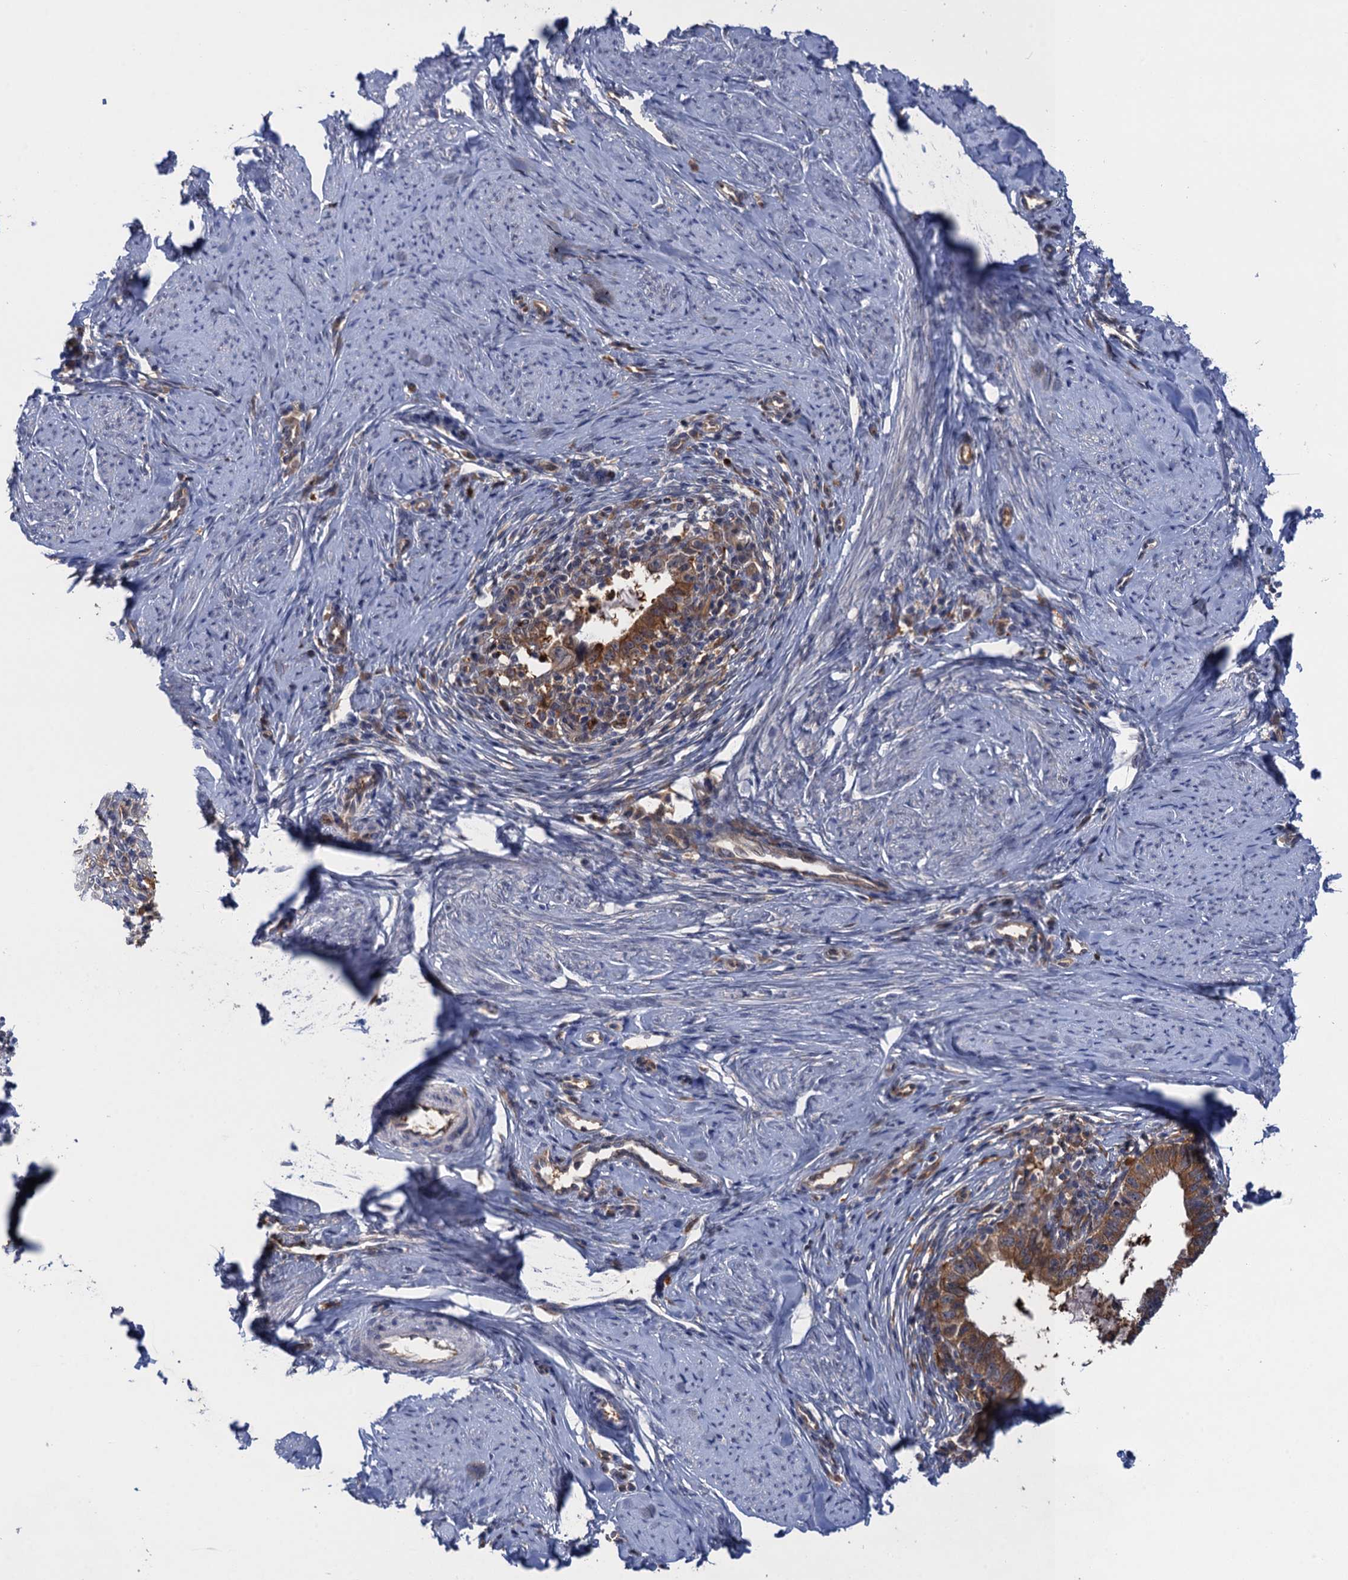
{"staining": {"intensity": "moderate", "quantity": ">75%", "location": "cytoplasmic/membranous"}, "tissue": "cervical cancer", "cell_type": "Tumor cells", "image_type": "cancer", "snomed": [{"axis": "morphology", "description": "Adenocarcinoma, NOS"}, {"axis": "topography", "description": "Cervix"}], "caption": "Adenocarcinoma (cervical) stained for a protein reveals moderate cytoplasmic/membranous positivity in tumor cells. (DAB IHC with brightfield microscopy, high magnification).", "gene": "NEK8", "patient": {"sex": "female", "age": 36}}